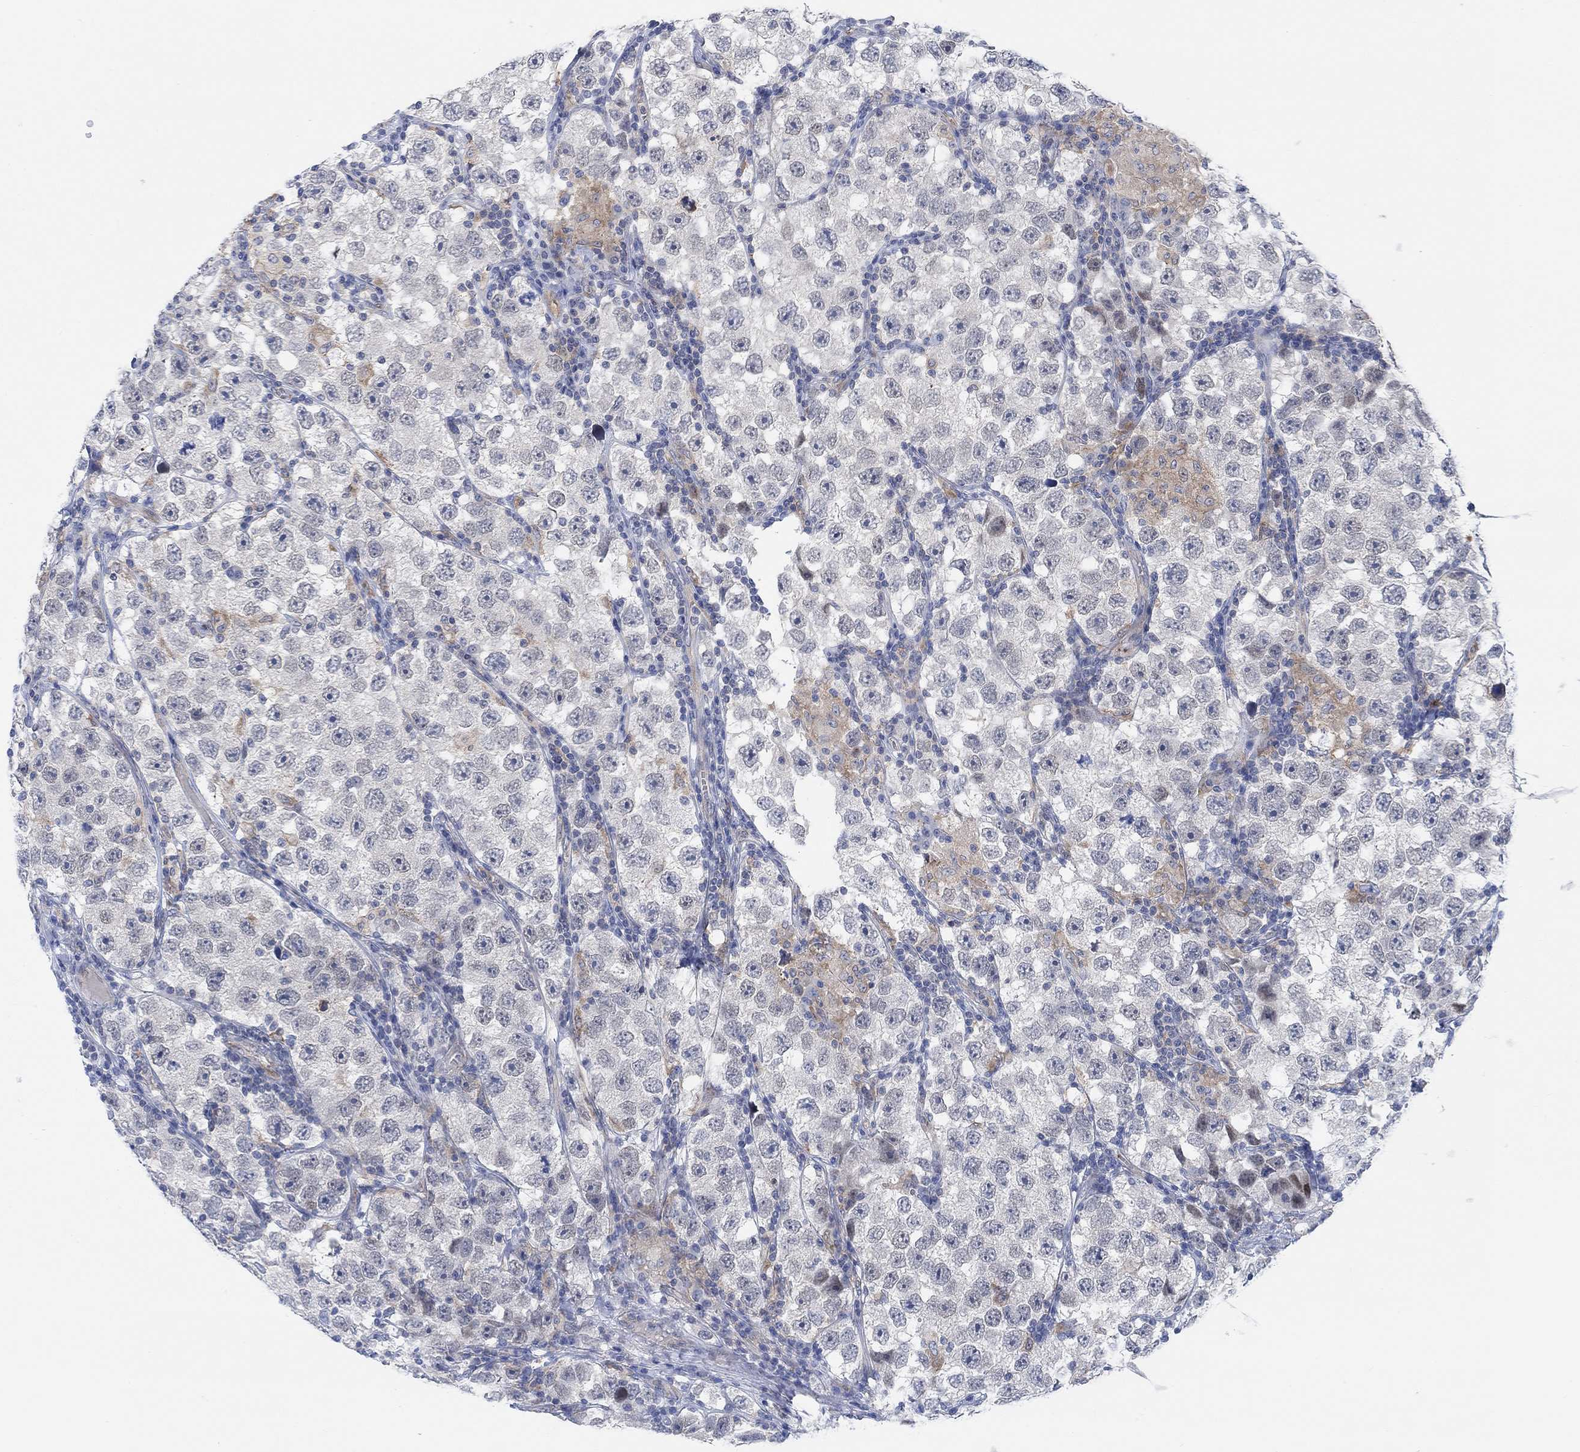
{"staining": {"intensity": "negative", "quantity": "none", "location": "none"}, "tissue": "testis cancer", "cell_type": "Tumor cells", "image_type": "cancer", "snomed": [{"axis": "morphology", "description": "Seminoma, NOS"}, {"axis": "topography", "description": "Testis"}], "caption": "Micrograph shows no protein expression in tumor cells of testis seminoma tissue.", "gene": "PMFBP1", "patient": {"sex": "male", "age": 26}}